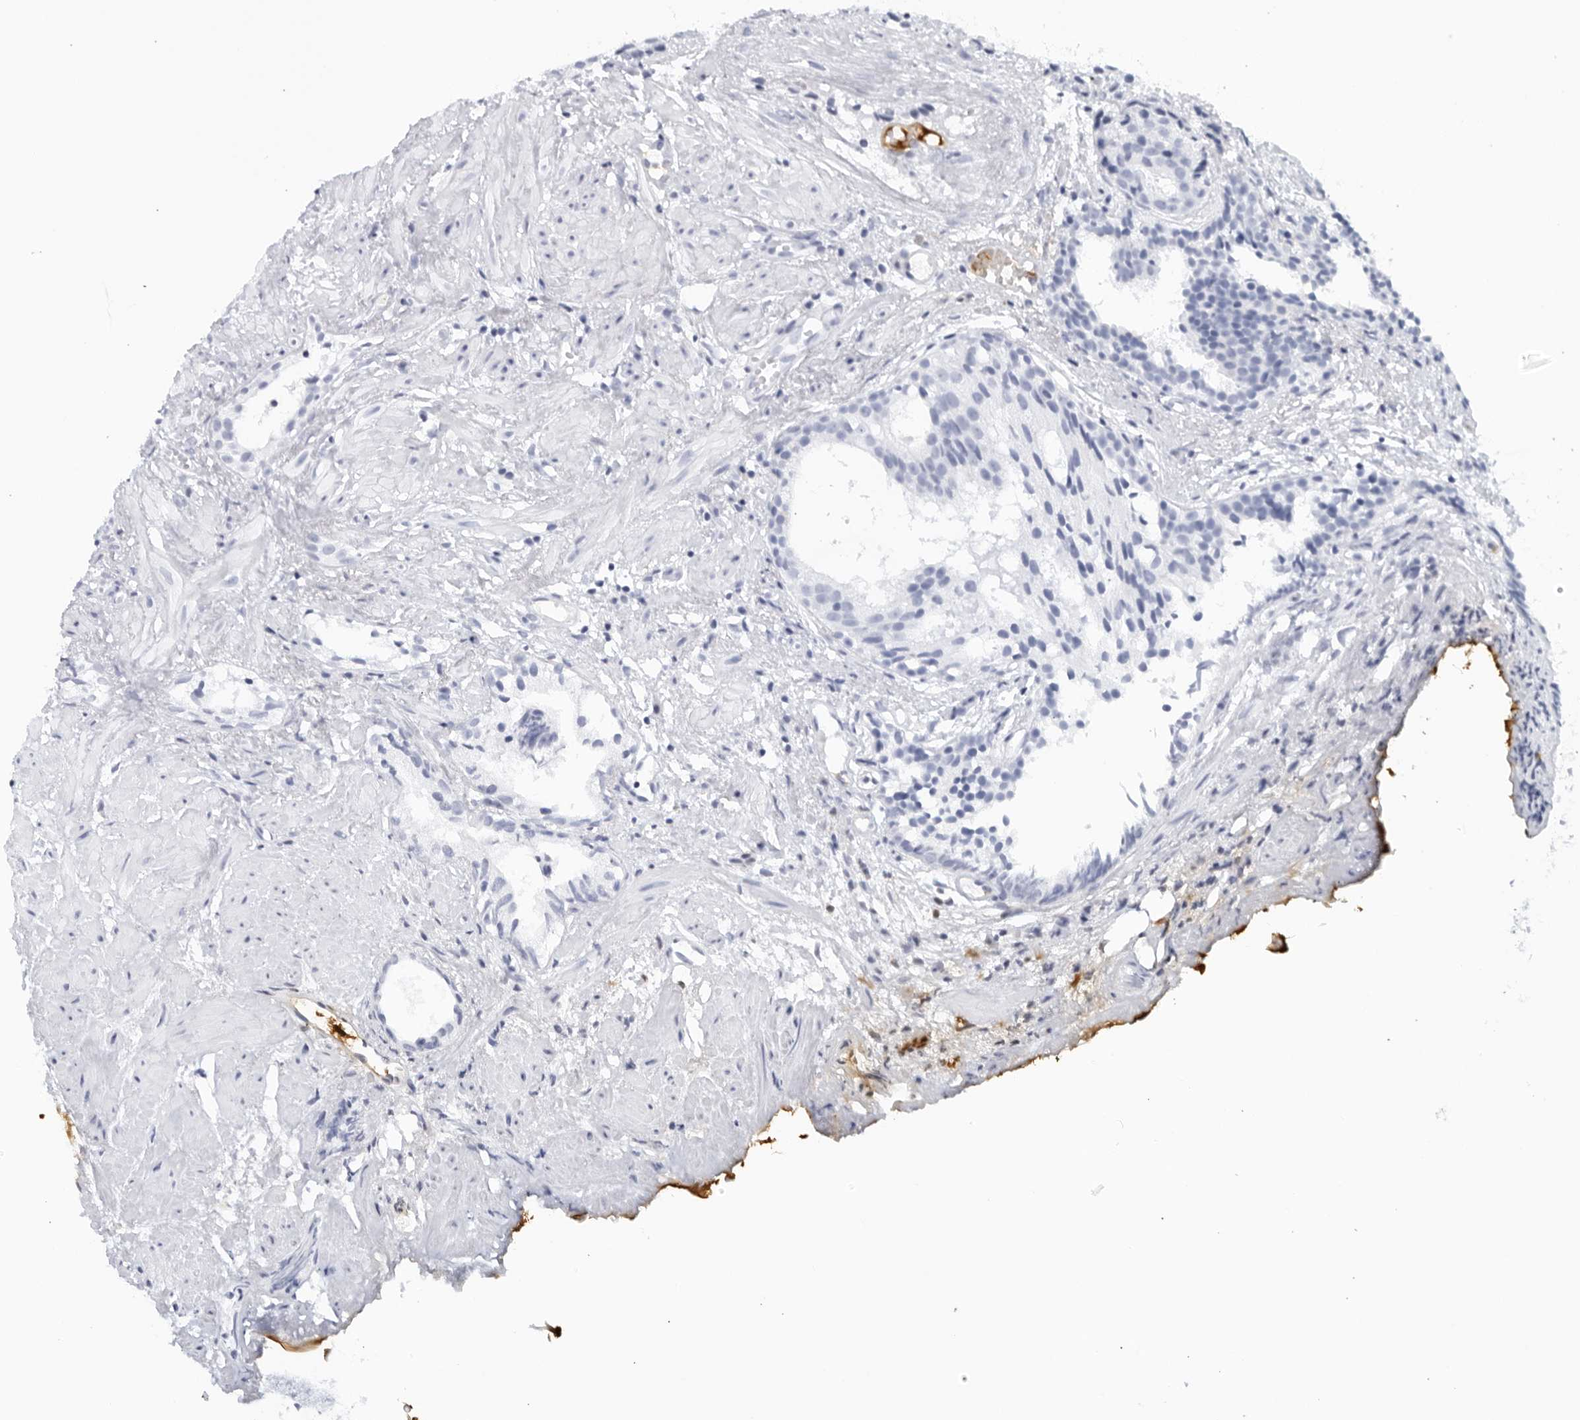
{"staining": {"intensity": "negative", "quantity": "none", "location": "none"}, "tissue": "prostate cancer", "cell_type": "Tumor cells", "image_type": "cancer", "snomed": [{"axis": "morphology", "description": "Adenocarcinoma, Low grade"}, {"axis": "topography", "description": "Prostate"}], "caption": "Immunohistochemical staining of prostate cancer reveals no significant staining in tumor cells. Nuclei are stained in blue.", "gene": "FGG", "patient": {"sex": "male", "age": 88}}